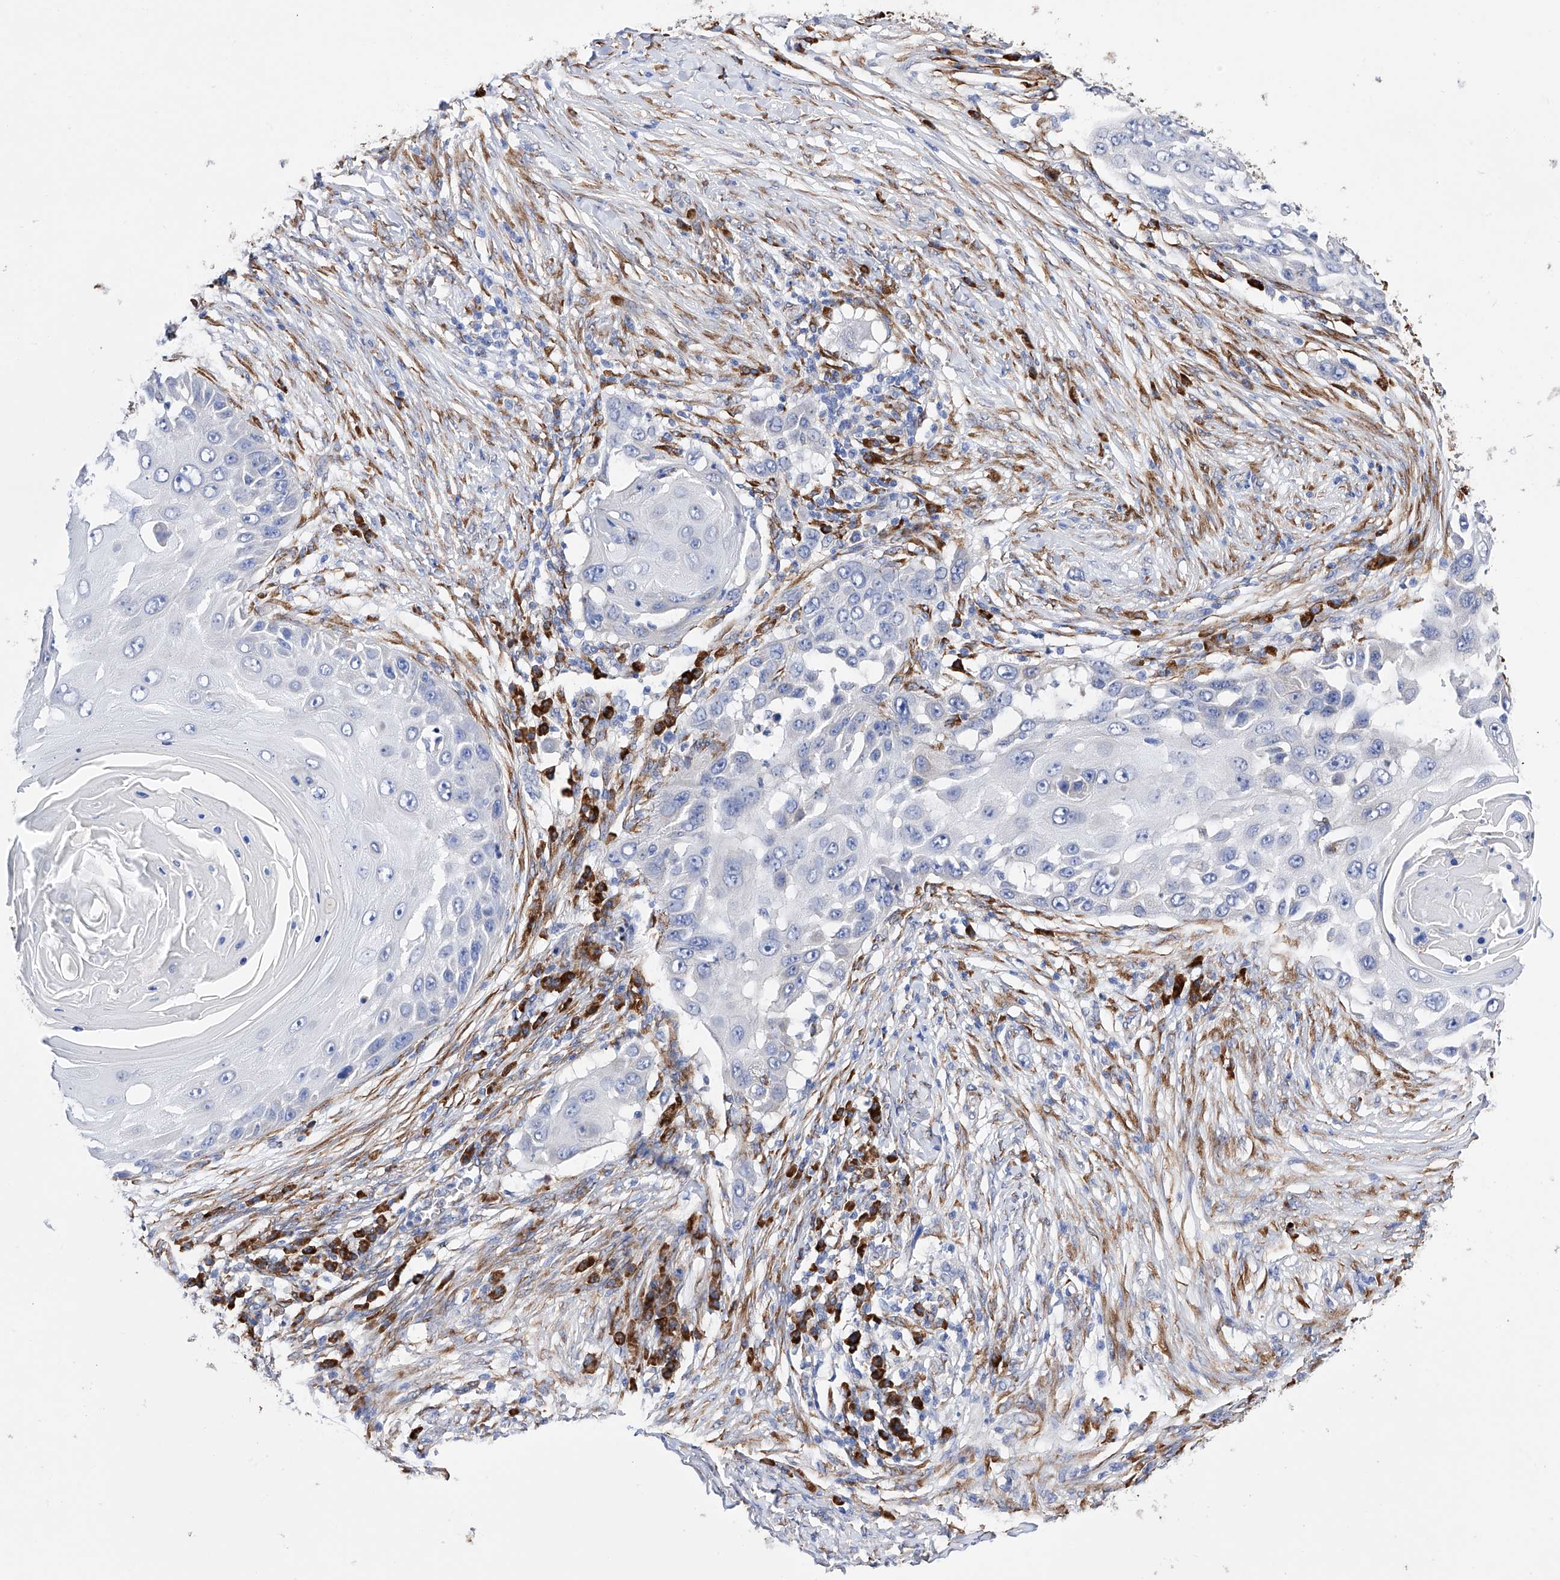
{"staining": {"intensity": "weak", "quantity": "<25%", "location": "cytoplasmic/membranous"}, "tissue": "skin cancer", "cell_type": "Tumor cells", "image_type": "cancer", "snomed": [{"axis": "morphology", "description": "Squamous cell carcinoma, NOS"}, {"axis": "topography", "description": "Skin"}], "caption": "The histopathology image displays no staining of tumor cells in skin cancer (squamous cell carcinoma).", "gene": "PDIA5", "patient": {"sex": "female", "age": 44}}